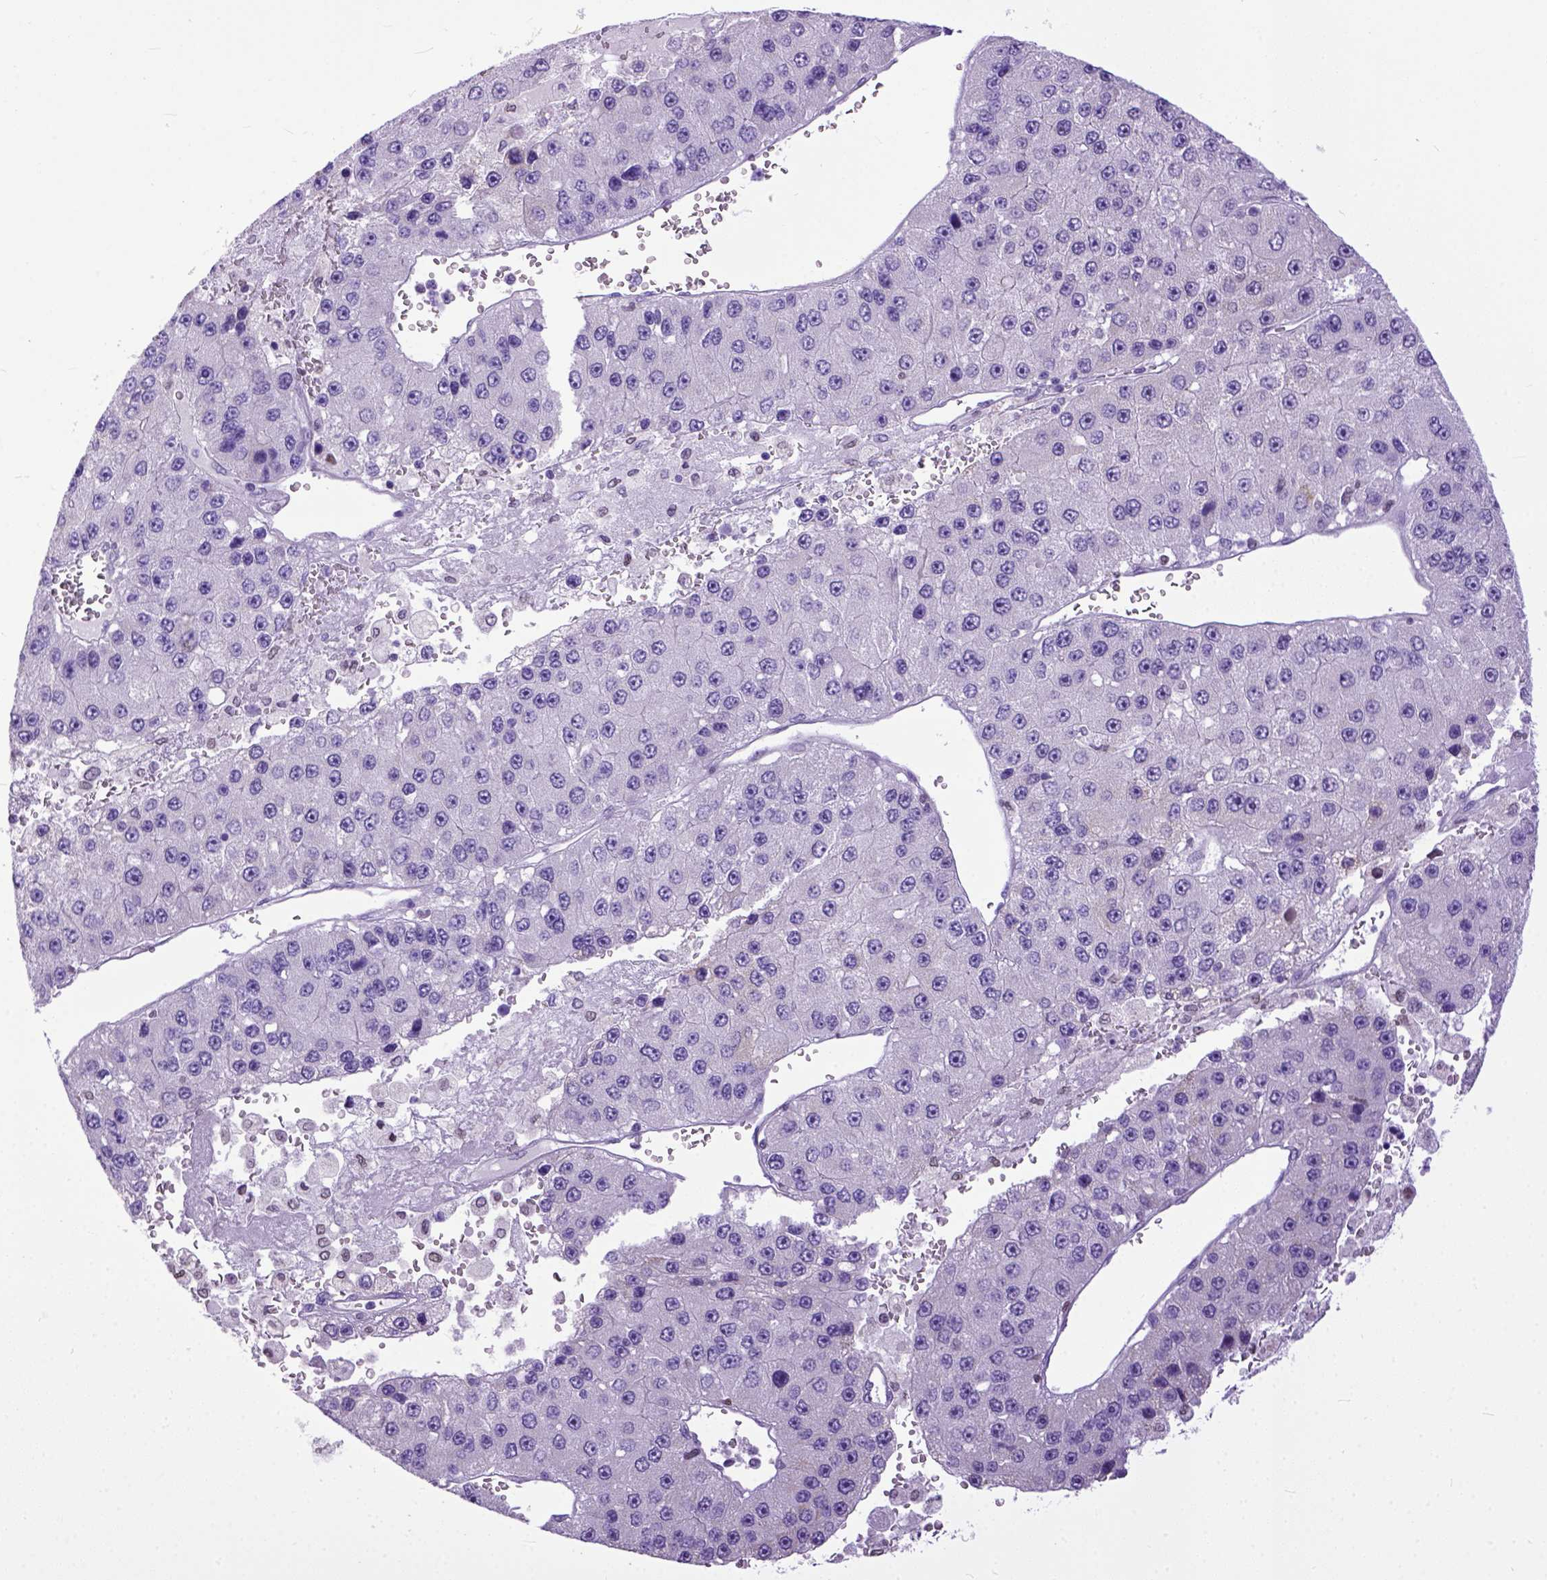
{"staining": {"intensity": "negative", "quantity": "none", "location": "none"}, "tissue": "liver cancer", "cell_type": "Tumor cells", "image_type": "cancer", "snomed": [{"axis": "morphology", "description": "Carcinoma, Hepatocellular, NOS"}, {"axis": "topography", "description": "Liver"}], "caption": "Immunohistochemistry (IHC) image of liver hepatocellular carcinoma stained for a protein (brown), which reveals no positivity in tumor cells.", "gene": "CRB1", "patient": {"sex": "female", "age": 73}}